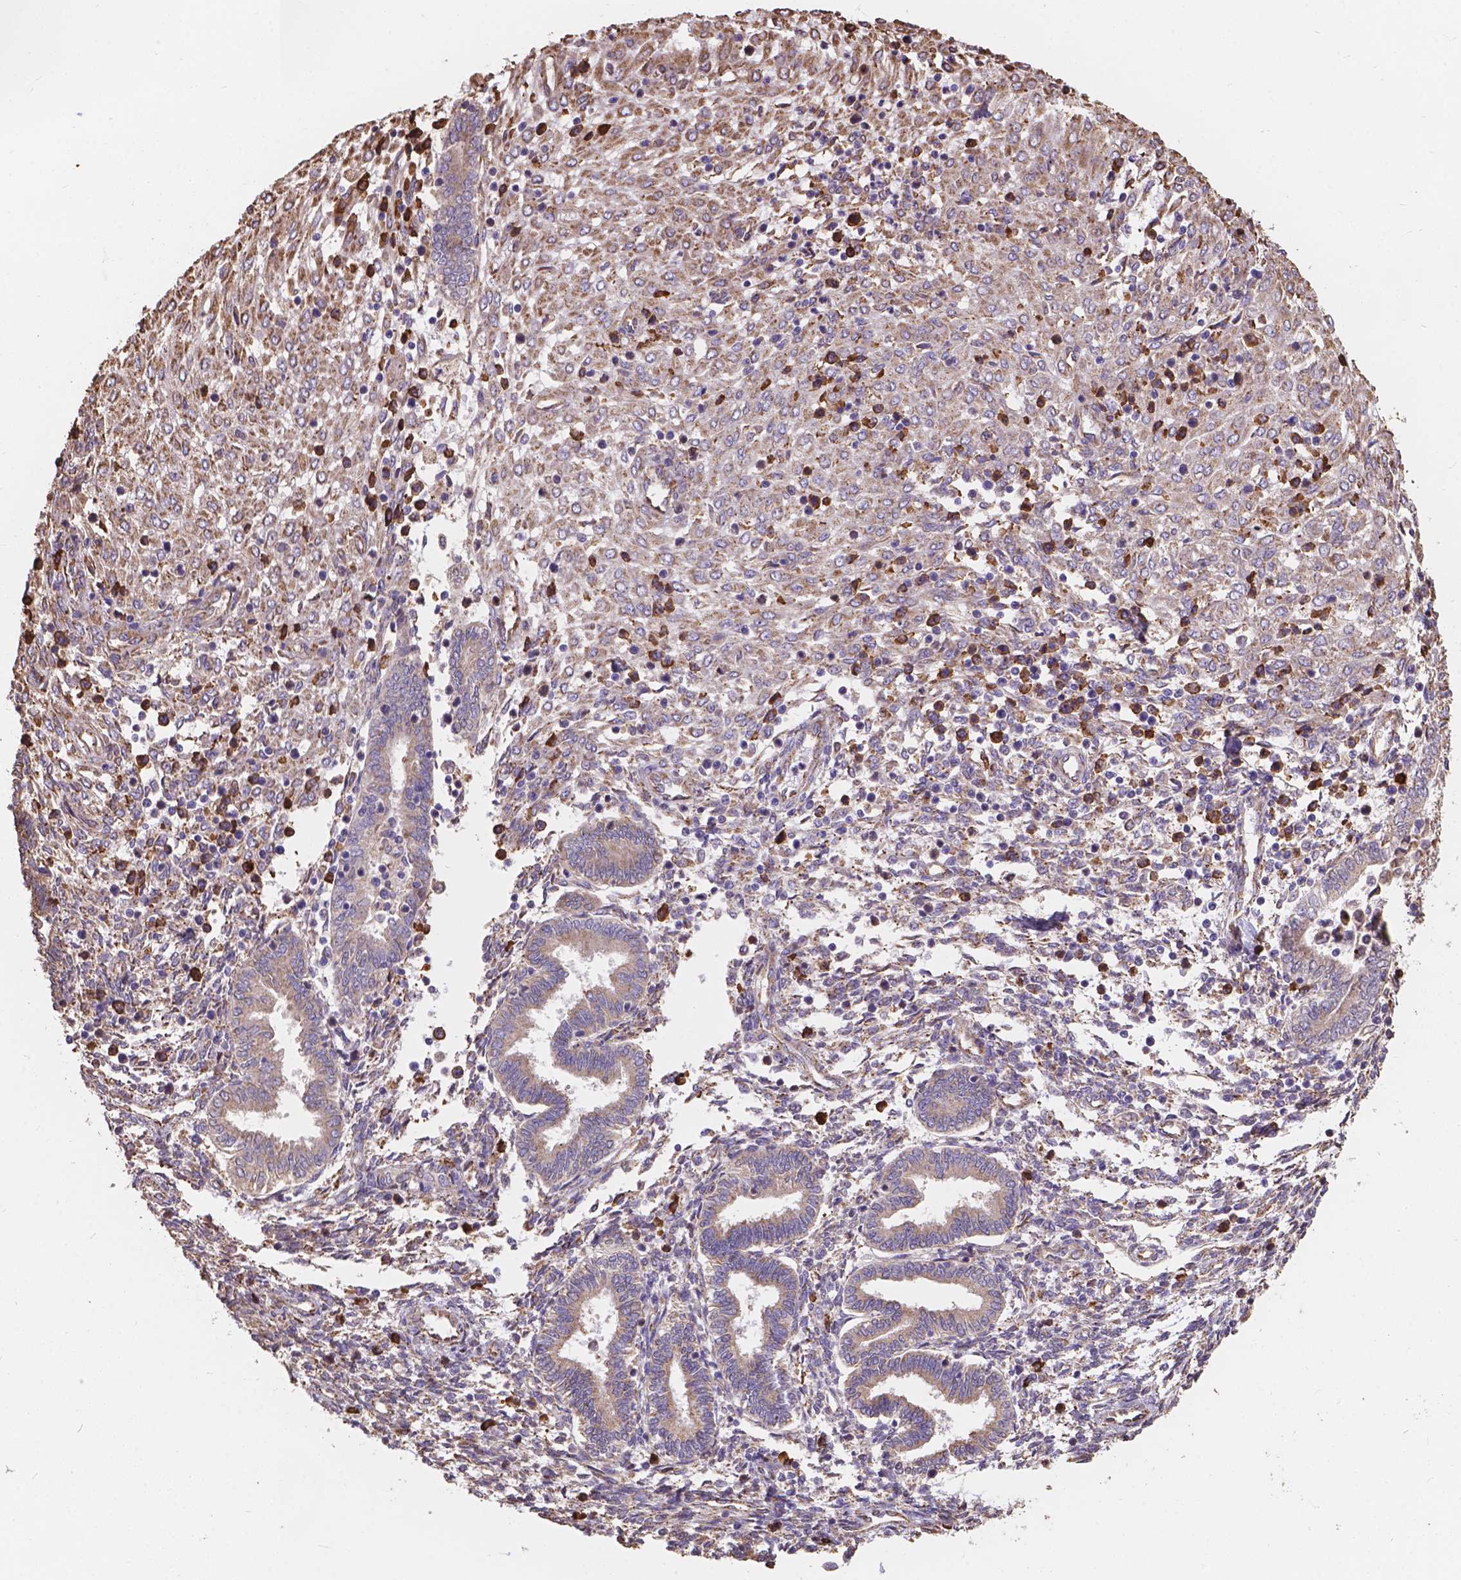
{"staining": {"intensity": "moderate", "quantity": "<25%", "location": "cytoplasmic/membranous"}, "tissue": "endometrium", "cell_type": "Cells in endometrial stroma", "image_type": "normal", "snomed": [{"axis": "morphology", "description": "Normal tissue, NOS"}, {"axis": "topography", "description": "Endometrium"}], "caption": "This photomicrograph displays immunohistochemistry staining of benign endometrium, with low moderate cytoplasmic/membranous positivity in approximately <25% of cells in endometrial stroma.", "gene": "IPO11", "patient": {"sex": "female", "age": 42}}